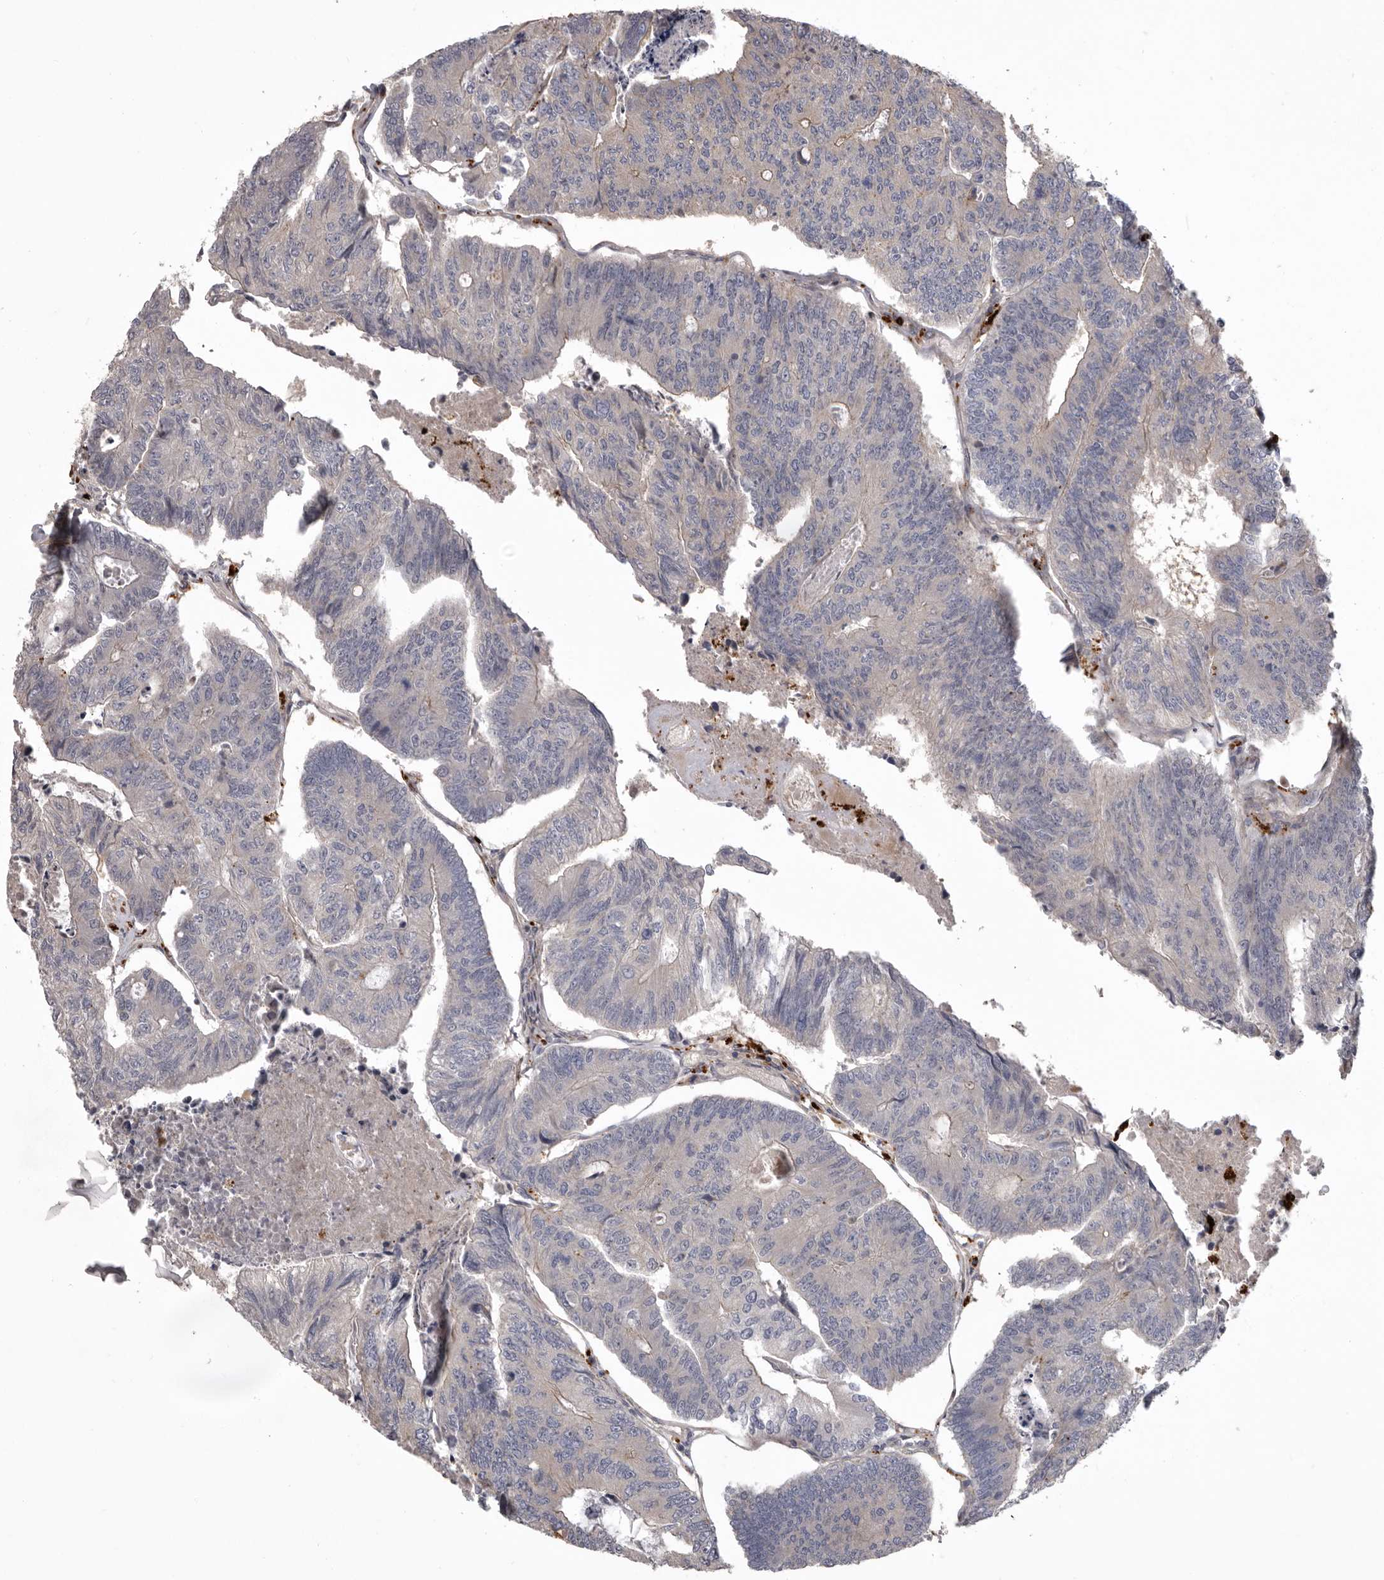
{"staining": {"intensity": "negative", "quantity": "none", "location": "none"}, "tissue": "colorectal cancer", "cell_type": "Tumor cells", "image_type": "cancer", "snomed": [{"axis": "morphology", "description": "Adenocarcinoma, NOS"}, {"axis": "topography", "description": "Colon"}], "caption": "Micrograph shows no protein positivity in tumor cells of colorectal adenocarcinoma tissue.", "gene": "WDR47", "patient": {"sex": "female", "age": 67}}